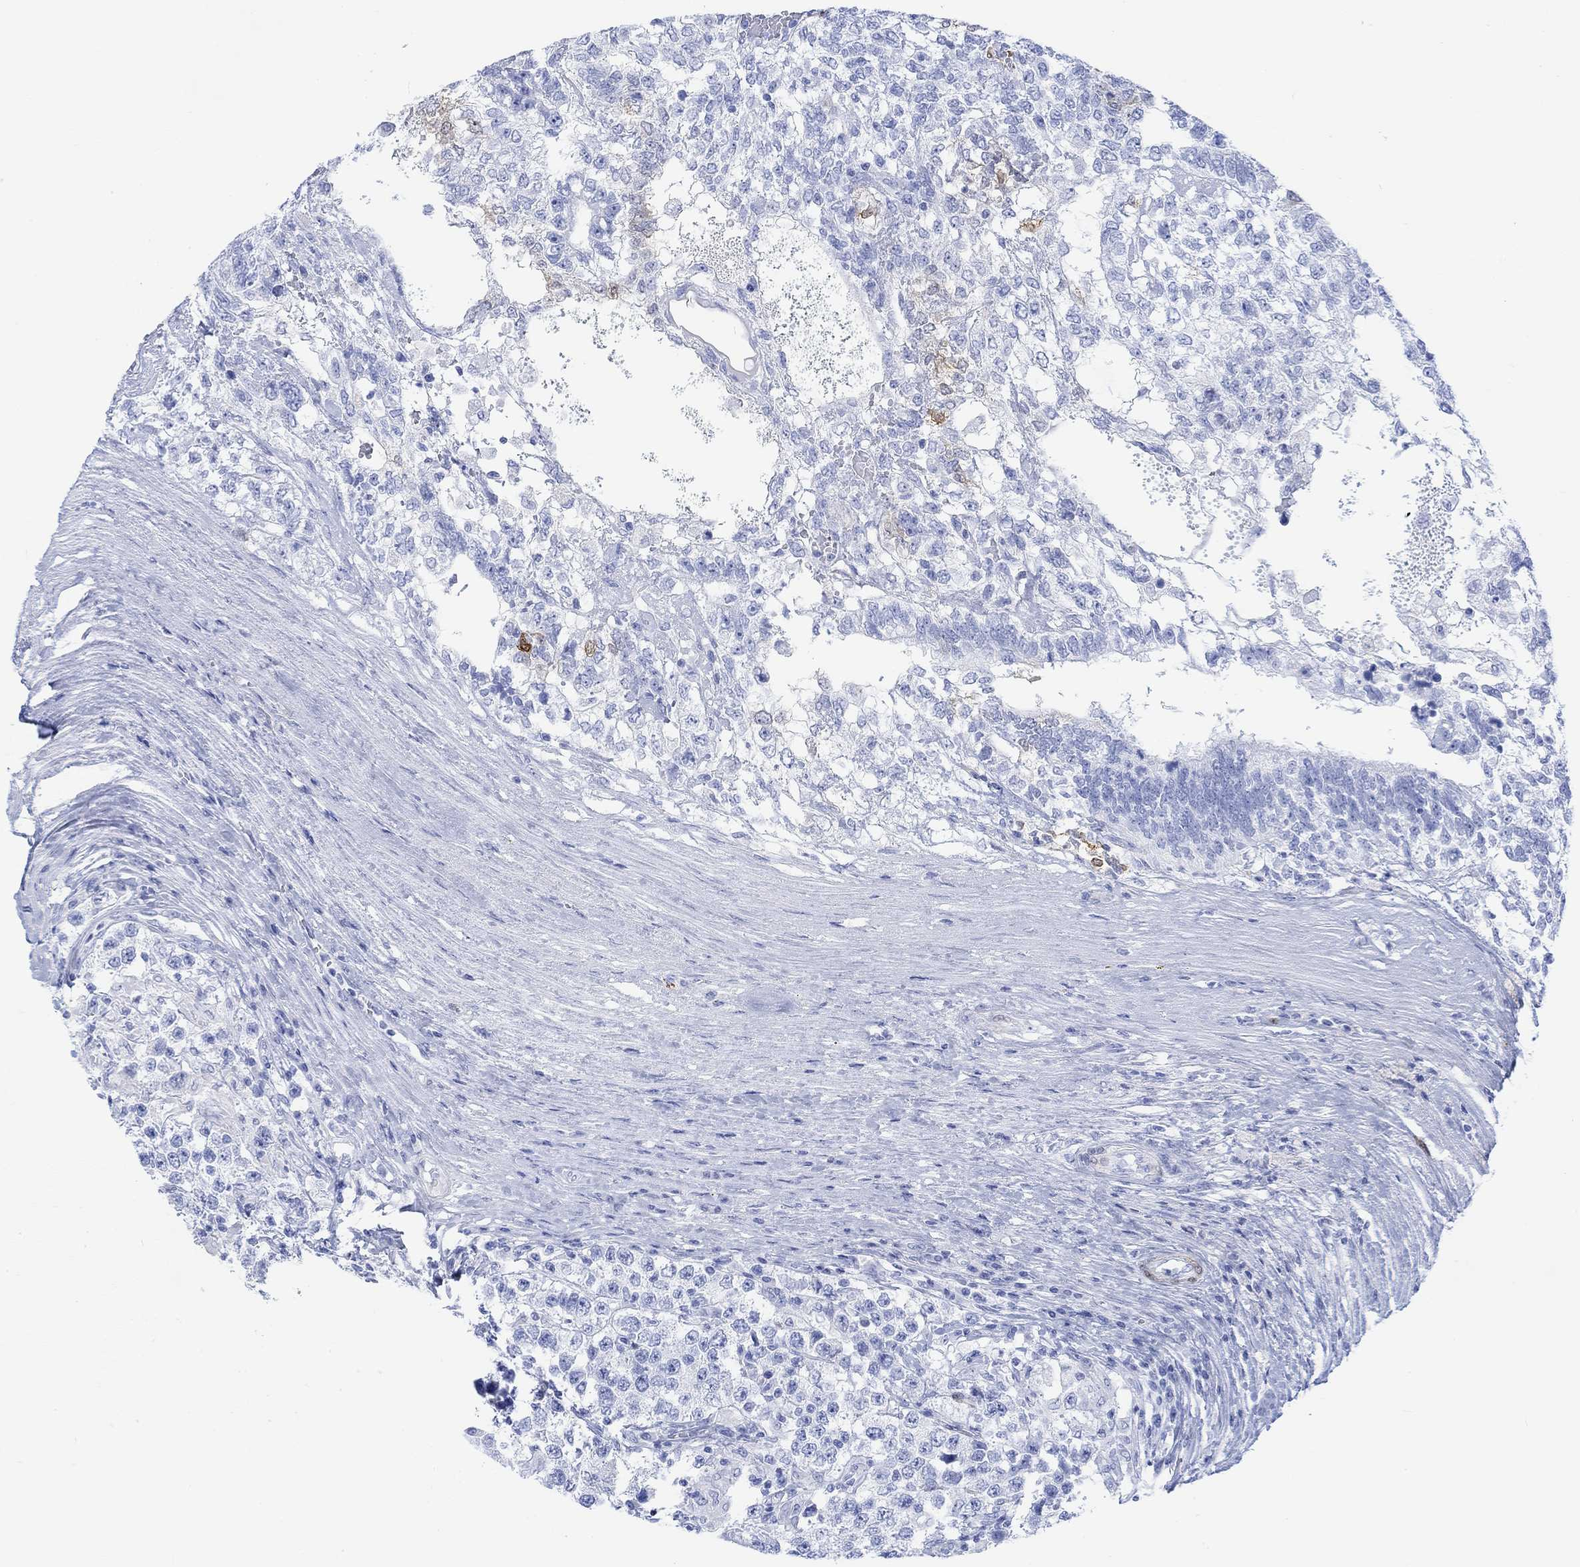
{"staining": {"intensity": "negative", "quantity": "none", "location": "none"}, "tissue": "testis cancer", "cell_type": "Tumor cells", "image_type": "cancer", "snomed": [{"axis": "morphology", "description": "Seminoma, NOS"}, {"axis": "morphology", "description": "Carcinoma, Embryonal, NOS"}, {"axis": "topography", "description": "Testis"}], "caption": "Testis cancer was stained to show a protein in brown. There is no significant staining in tumor cells.", "gene": "TPPP3", "patient": {"sex": "male", "age": 41}}